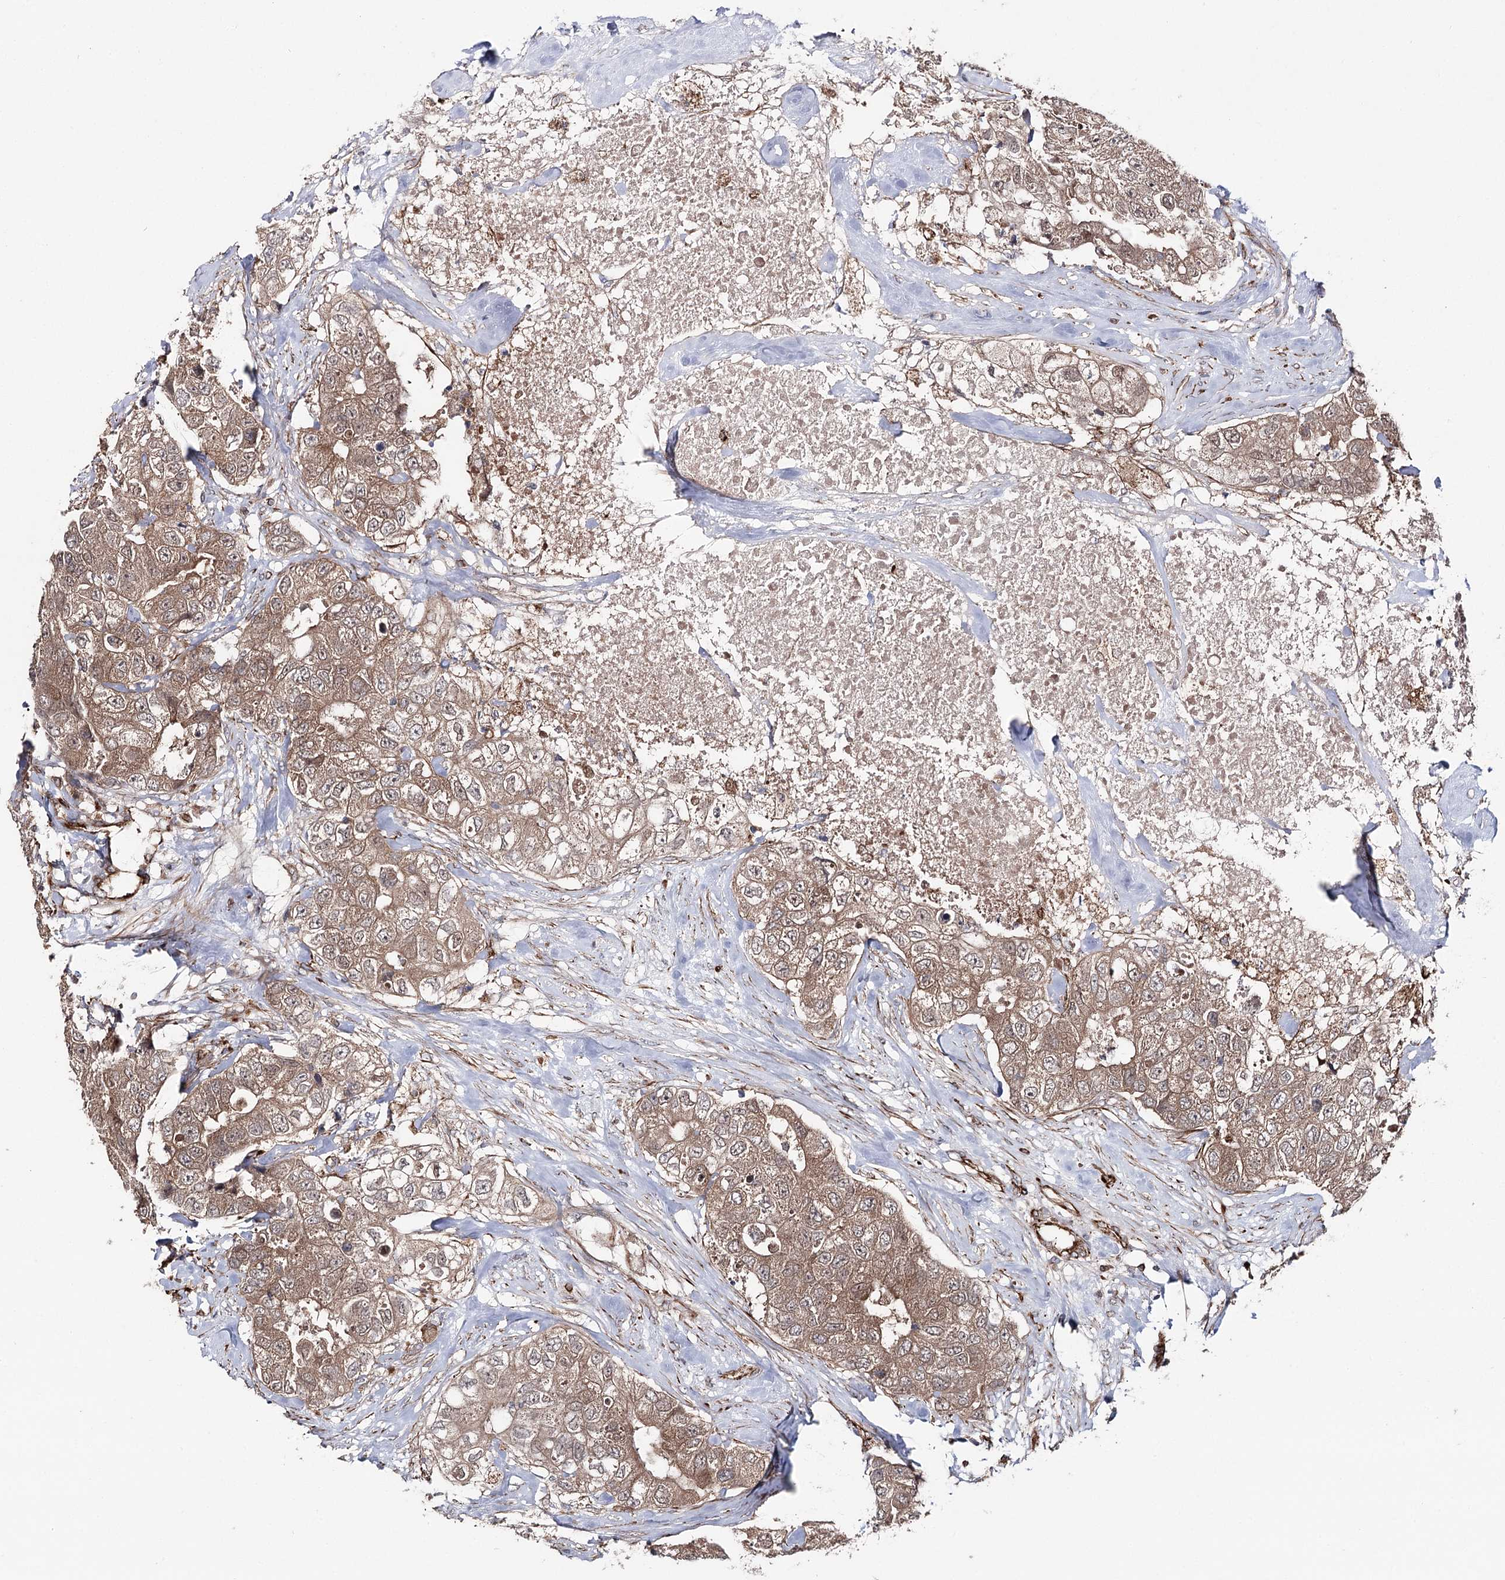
{"staining": {"intensity": "weak", "quantity": ">75%", "location": "cytoplasmic/membranous,nuclear"}, "tissue": "breast cancer", "cell_type": "Tumor cells", "image_type": "cancer", "snomed": [{"axis": "morphology", "description": "Duct carcinoma"}, {"axis": "topography", "description": "Breast"}], "caption": "Invasive ductal carcinoma (breast) stained with immunohistochemistry exhibits weak cytoplasmic/membranous and nuclear positivity in approximately >75% of tumor cells.", "gene": "MIB1", "patient": {"sex": "female", "age": 62}}